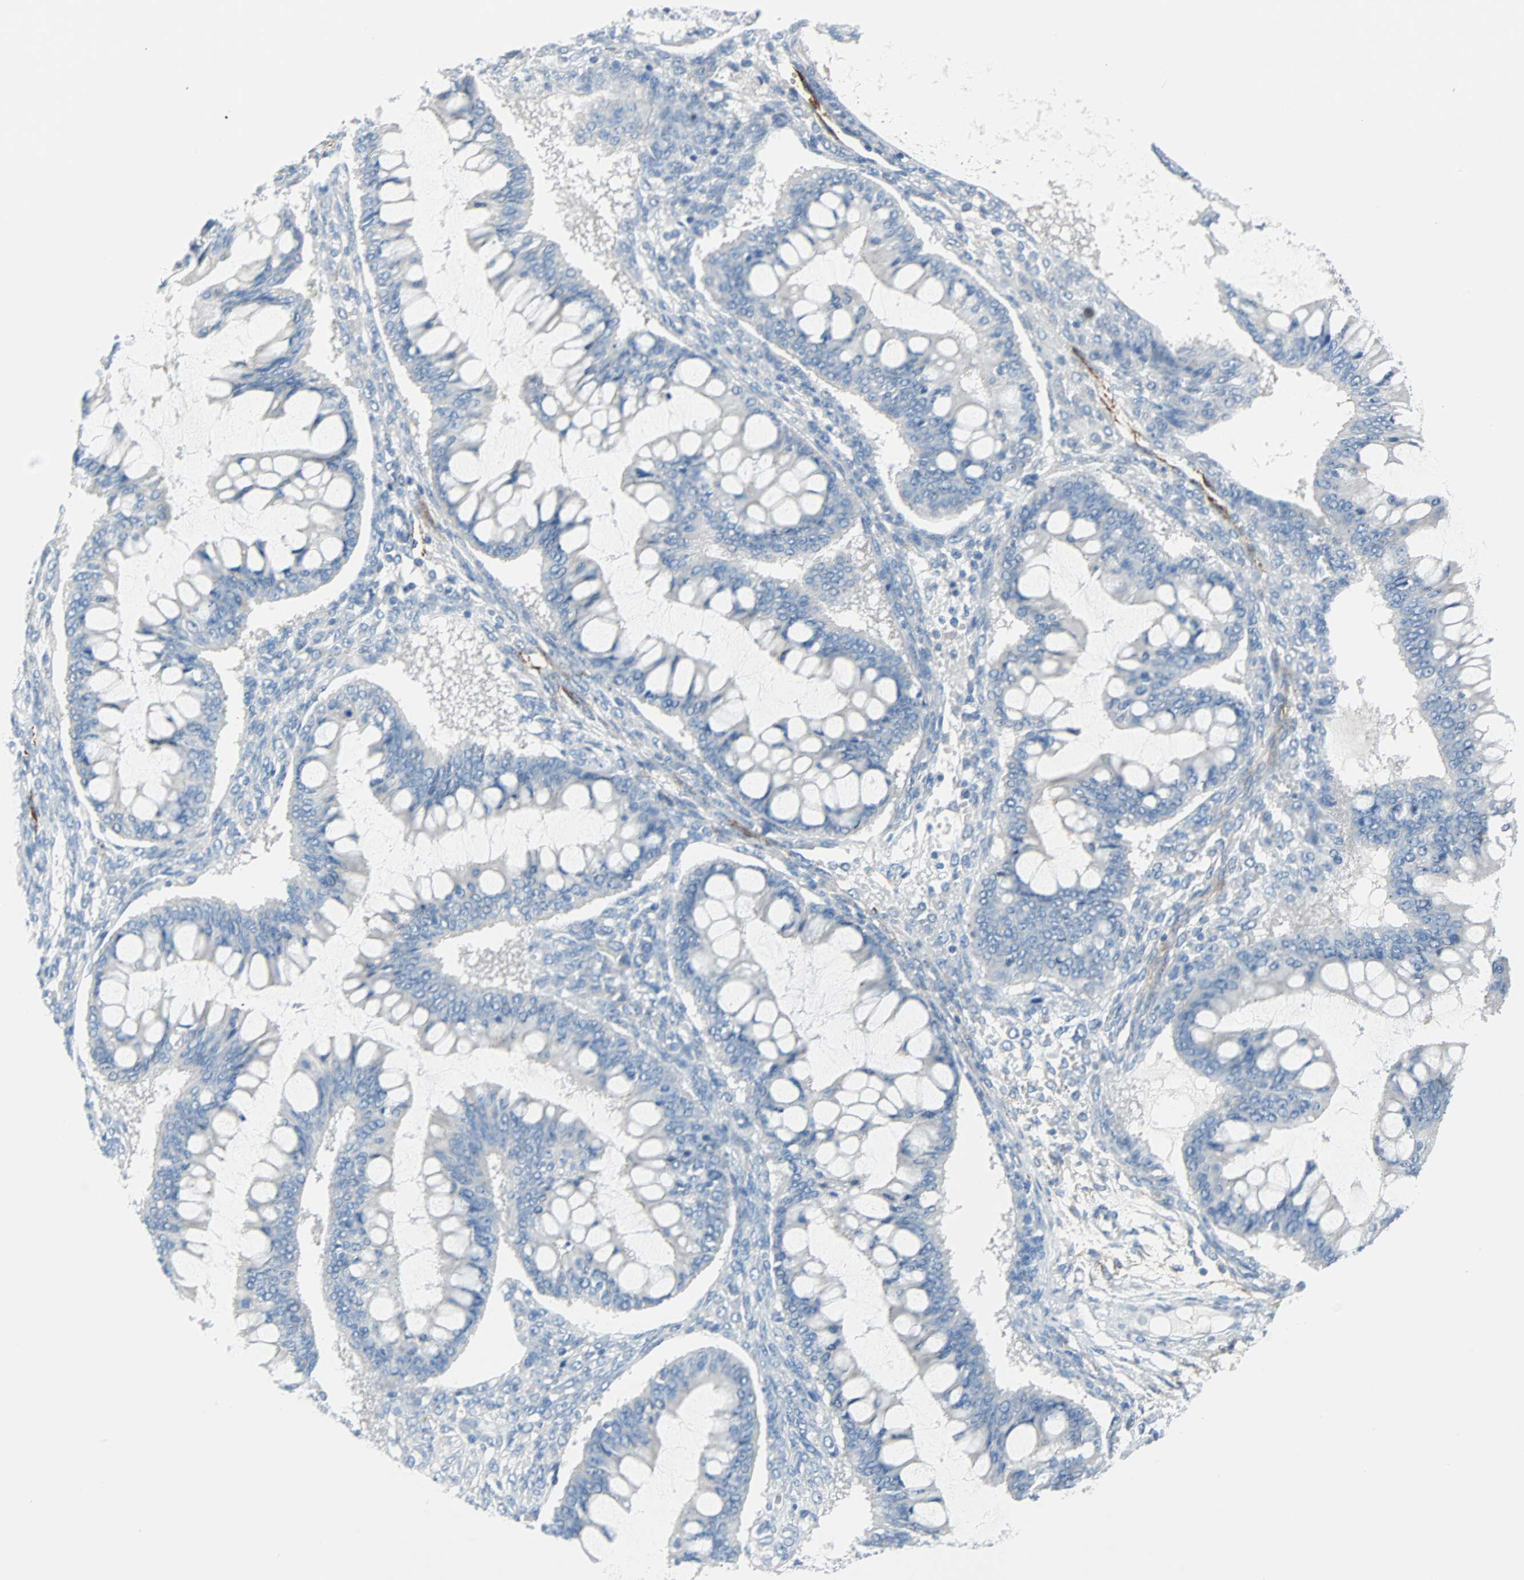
{"staining": {"intensity": "negative", "quantity": "none", "location": "none"}, "tissue": "ovarian cancer", "cell_type": "Tumor cells", "image_type": "cancer", "snomed": [{"axis": "morphology", "description": "Cystadenocarcinoma, mucinous, NOS"}, {"axis": "topography", "description": "Ovary"}], "caption": "Ovarian cancer stained for a protein using immunohistochemistry (IHC) reveals no staining tumor cells.", "gene": "PDPN", "patient": {"sex": "female", "age": 73}}